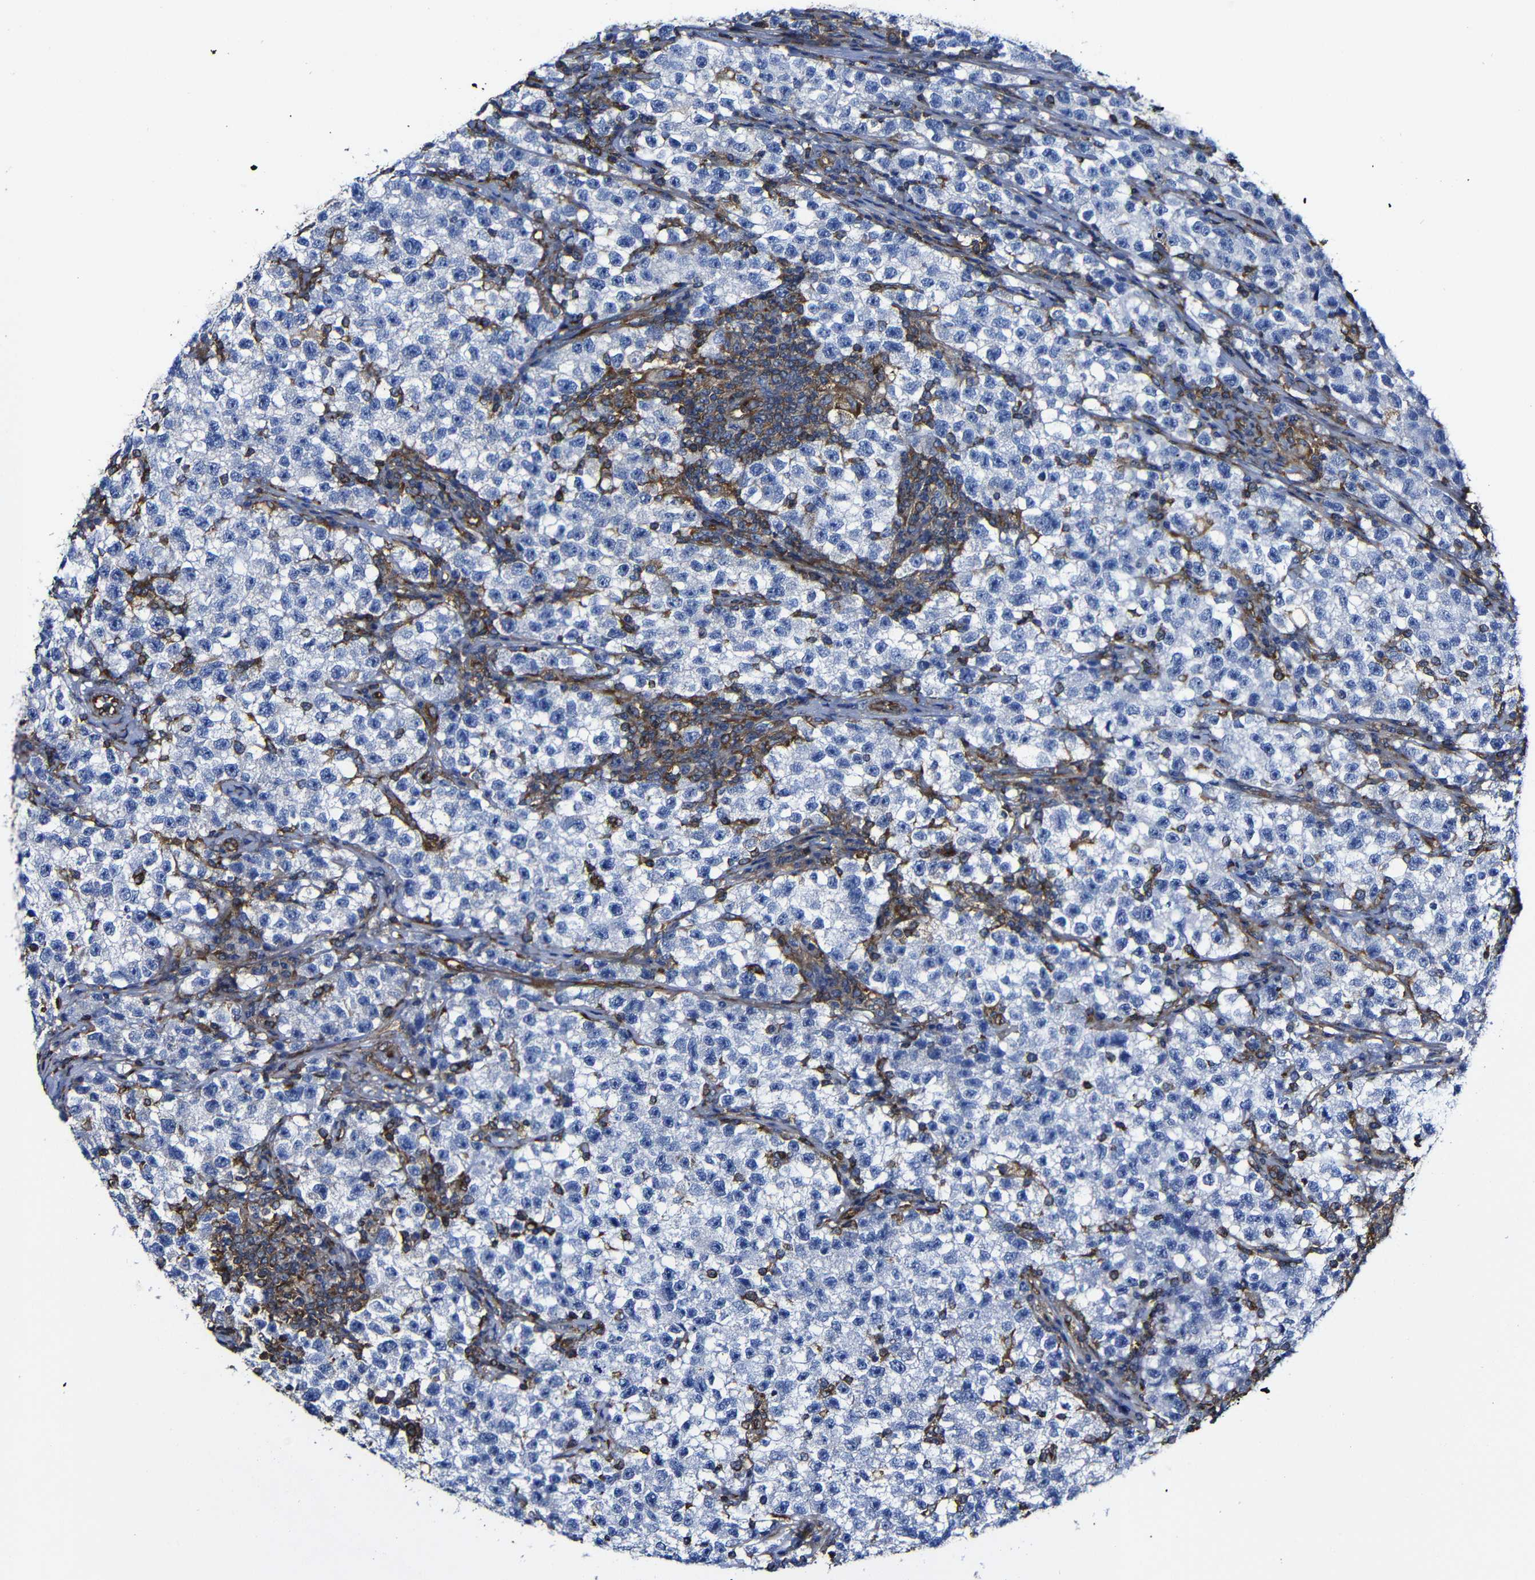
{"staining": {"intensity": "negative", "quantity": "none", "location": "none"}, "tissue": "testis cancer", "cell_type": "Tumor cells", "image_type": "cancer", "snomed": [{"axis": "morphology", "description": "Seminoma, NOS"}, {"axis": "topography", "description": "Testis"}], "caption": "Immunohistochemical staining of human testis cancer exhibits no significant positivity in tumor cells. The staining is performed using DAB brown chromogen with nuclei counter-stained in using hematoxylin.", "gene": "MSN", "patient": {"sex": "male", "age": 22}}